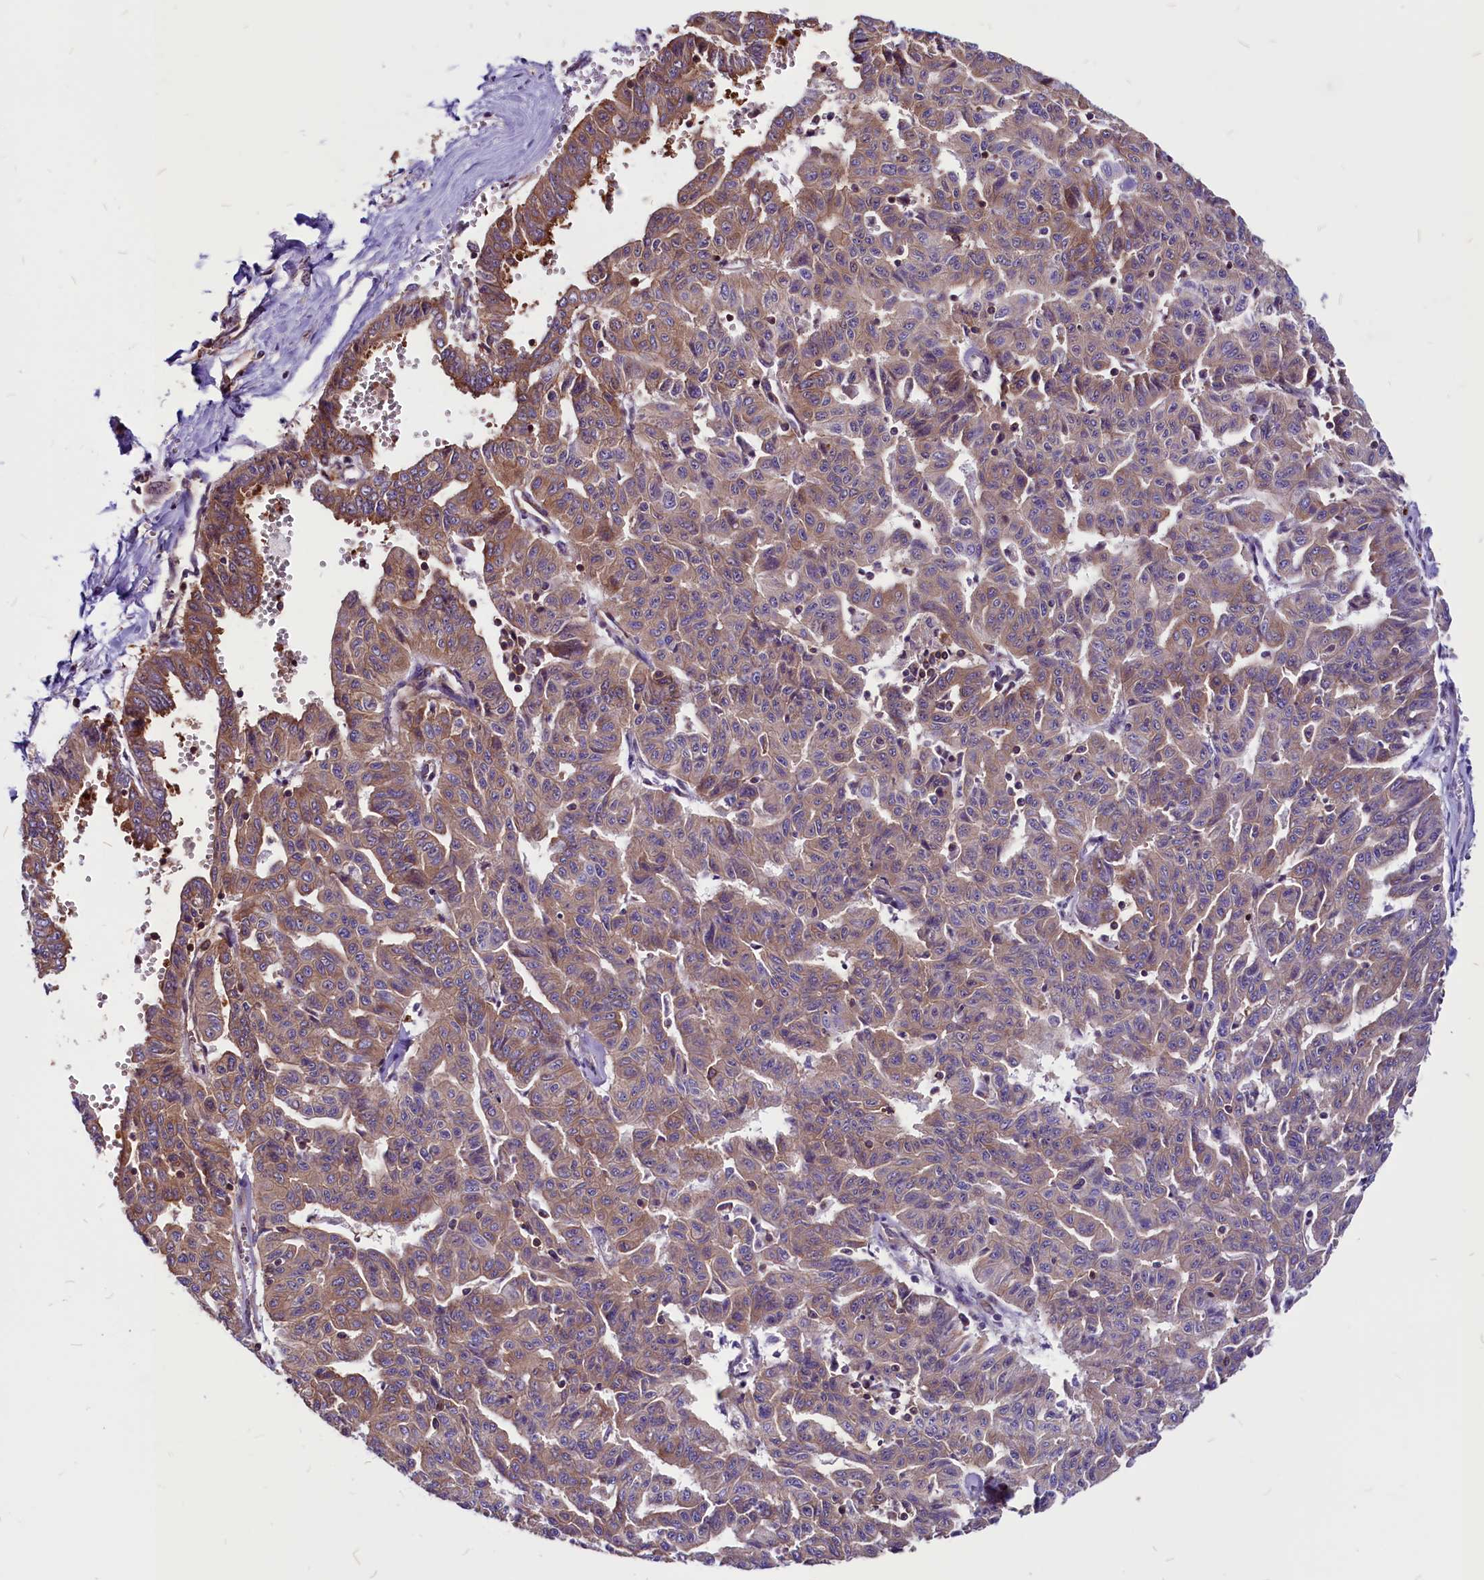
{"staining": {"intensity": "moderate", "quantity": ">75%", "location": "cytoplasmic/membranous"}, "tissue": "liver cancer", "cell_type": "Tumor cells", "image_type": "cancer", "snomed": [{"axis": "morphology", "description": "Cholangiocarcinoma"}, {"axis": "topography", "description": "Liver"}], "caption": "Cholangiocarcinoma (liver) stained with IHC reveals moderate cytoplasmic/membranous expression in approximately >75% of tumor cells.", "gene": "EIF3G", "patient": {"sex": "female", "age": 77}}